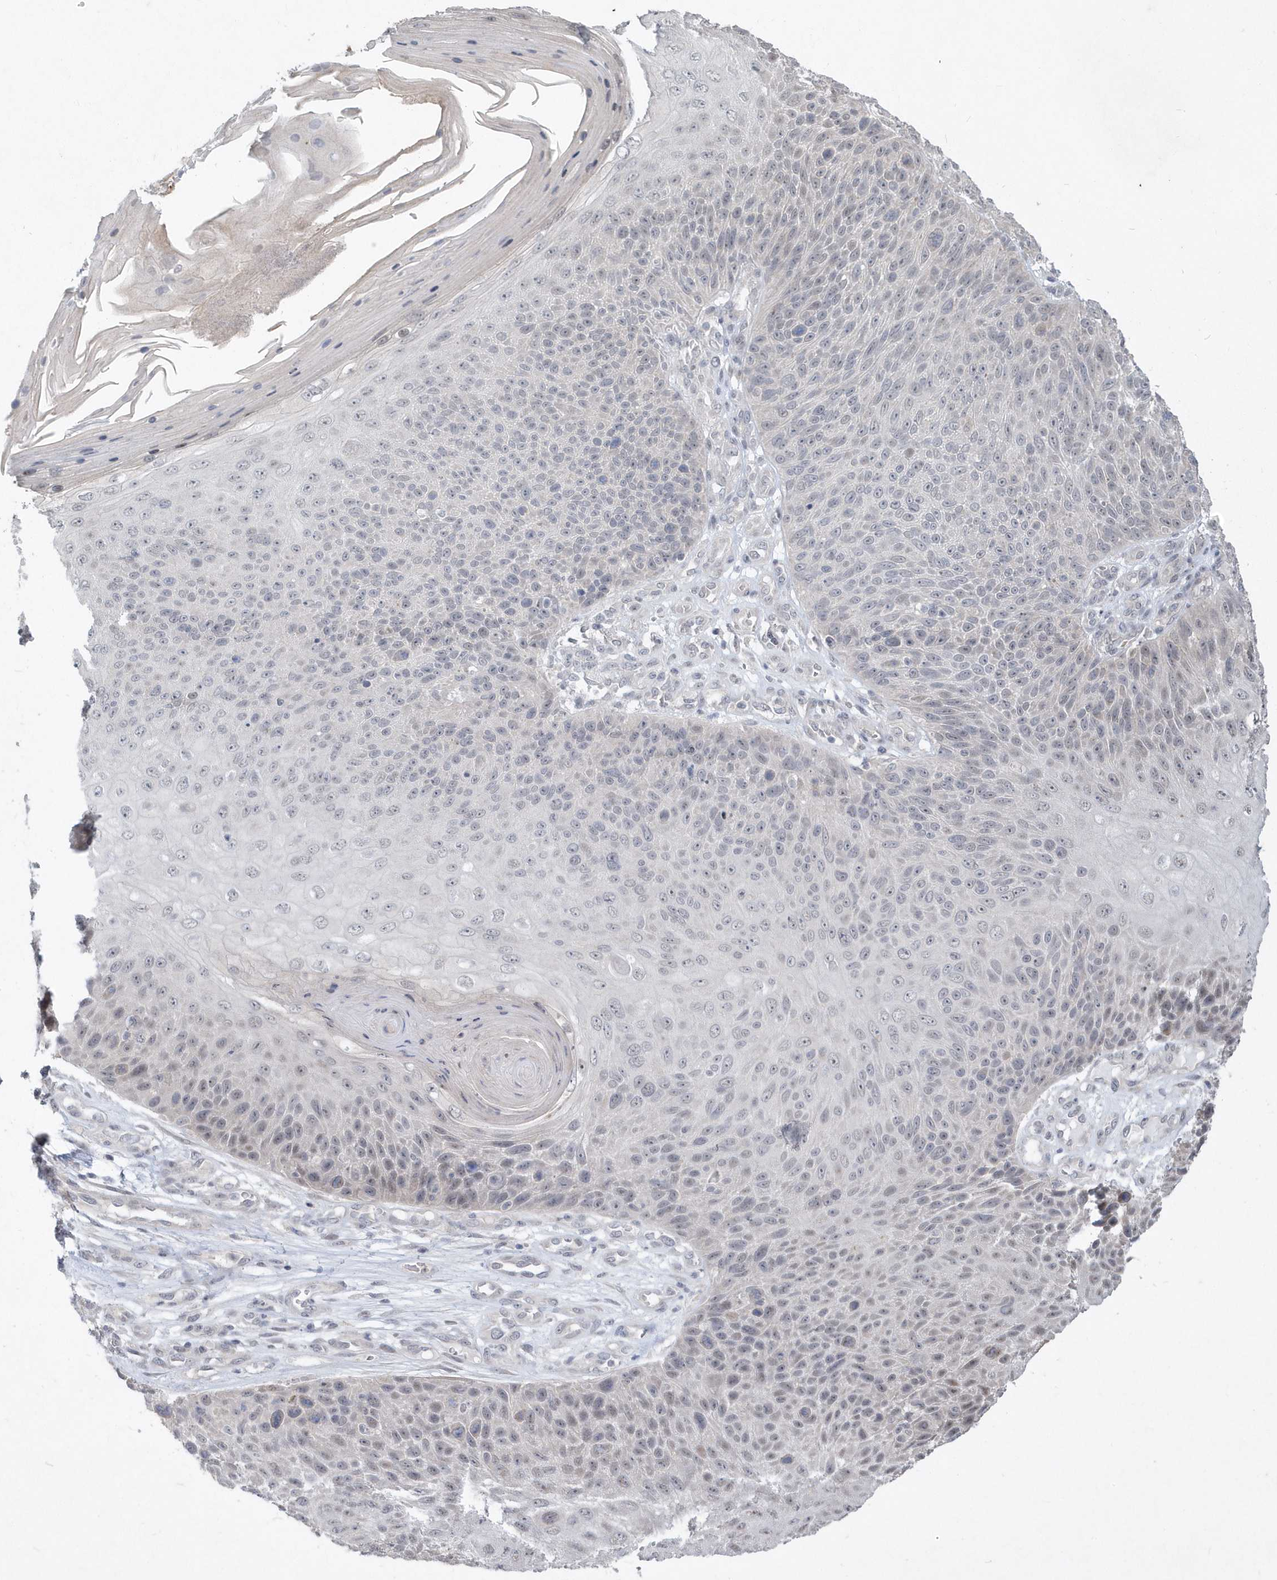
{"staining": {"intensity": "weak", "quantity": "<25%", "location": "nuclear"}, "tissue": "skin cancer", "cell_type": "Tumor cells", "image_type": "cancer", "snomed": [{"axis": "morphology", "description": "Squamous cell carcinoma, NOS"}, {"axis": "topography", "description": "Skin"}], "caption": "Tumor cells are negative for protein expression in human skin squamous cell carcinoma.", "gene": "TSPEAR", "patient": {"sex": "female", "age": 88}}